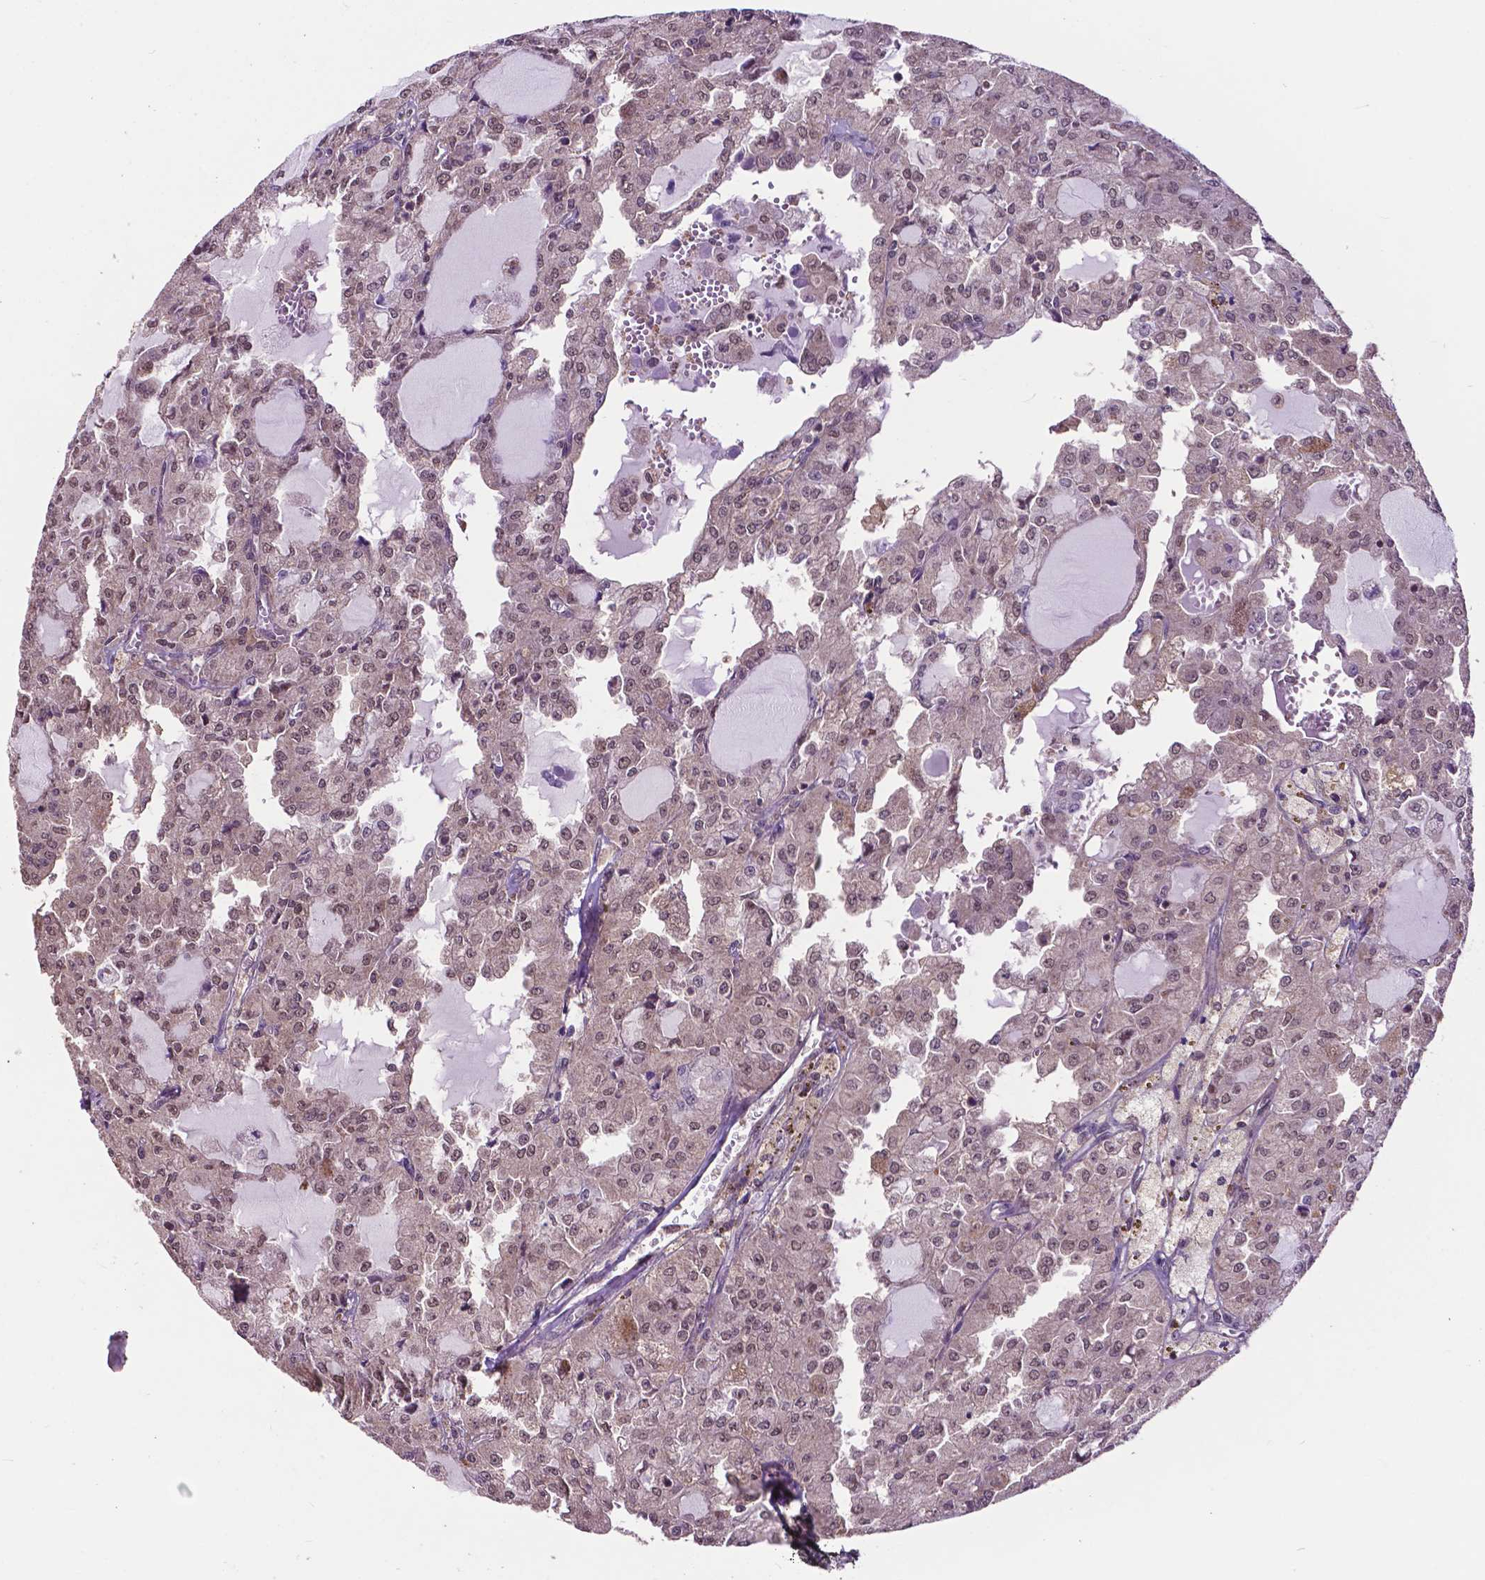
{"staining": {"intensity": "weak", "quantity": "25%-75%", "location": "nuclear"}, "tissue": "head and neck cancer", "cell_type": "Tumor cells", "image_type": "cancer", "snomed": [{"axis": "morphology", "description": "Adenocarcinoma, NOS"}, {"axis": "topography", "description": "Head-Neck"}], "caption": "Adenocarcinoma (head and neck) tissue reveals weak nuclear positivity in approximately 25%-75% of tumor cells, visualized by immunohistochemistry.", "gene": "OTUB1", "patient": {"sex": "male", "age": 64}}